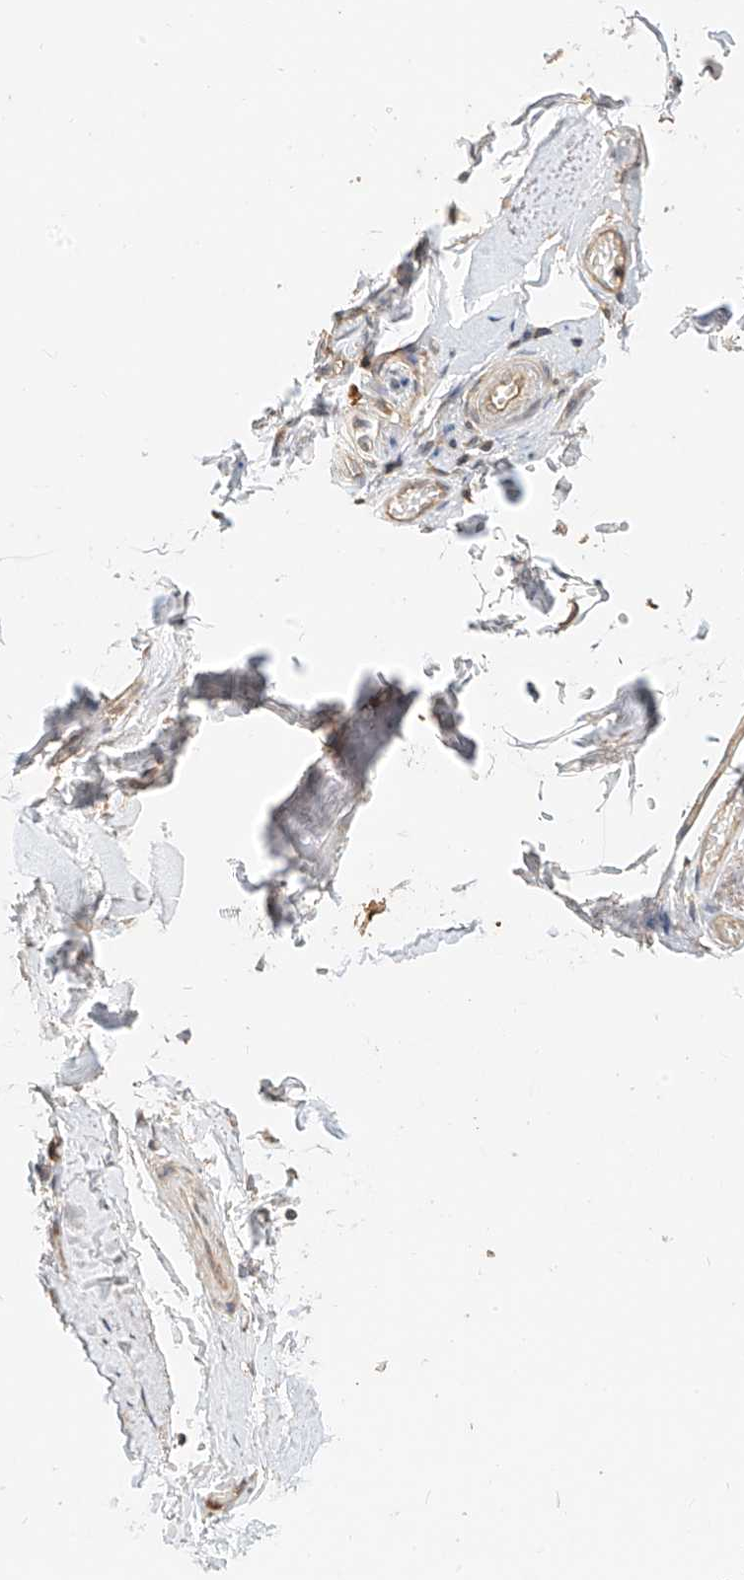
{"staining": {"intensity": "moderate", "quantity": "25%-75%", "location": "cytoplasmic/membranous"}, "tissue": "adipose tissue", "cell_type": "Adipocytes", "image_type": "normal", "snomed": [{"axis": "morphology", "description": "Normal tissue, NOS"}, {"axis": "morphology", "description": "Basal cell carcinoma"}, {"axis": "topography", "description": "Skin"}], "caption": "Brown immunohistochemical staining in normal human adipose tissue exhibits moderate cytoplasmic/membranous staining in approximately 25%-75% of adipocytes.", "gene": "OFD1", "patient": {"sex": "female", "age": 89}}